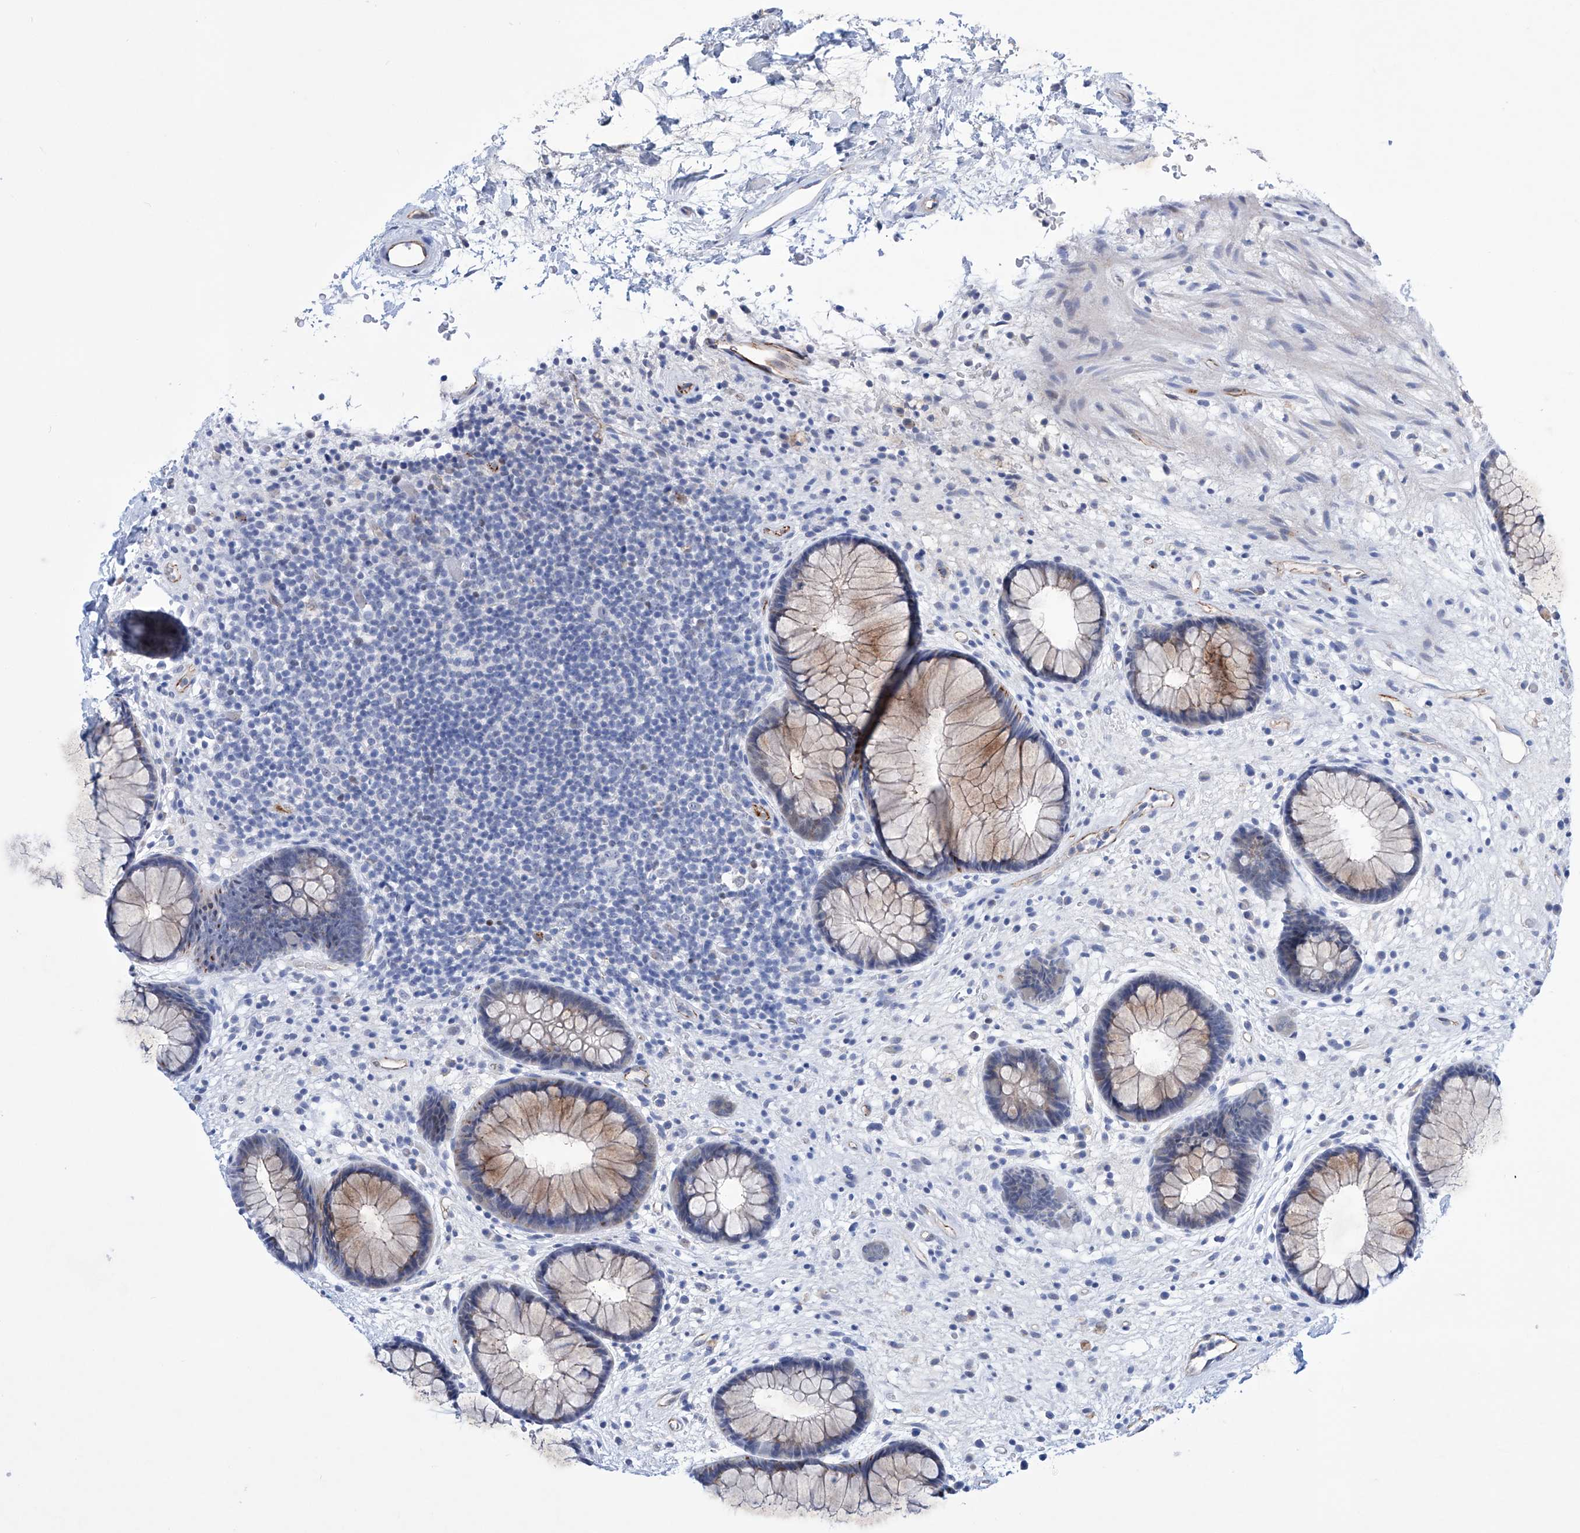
{"staining": {"intensity": "moderate", "quantity": "<25%", "location": "cytoplasmic/membranous"}, "tissue": "rectum", "cell_type": "Glandular cells", "image_type": "normal", "snomed": [{"axis": "morphology", "description": "Normal tissue, NOS"}, {"axis": "topography", "description": "Rectum"}], "caption": "An image showing moderate cytoplasmic/membranous staining in about <25% of glandular cells in normal rectum, as visualized by brown immunohistochemical staining.", "gene": "ETV7", "patient": {"sex": "male", "age": 51}}